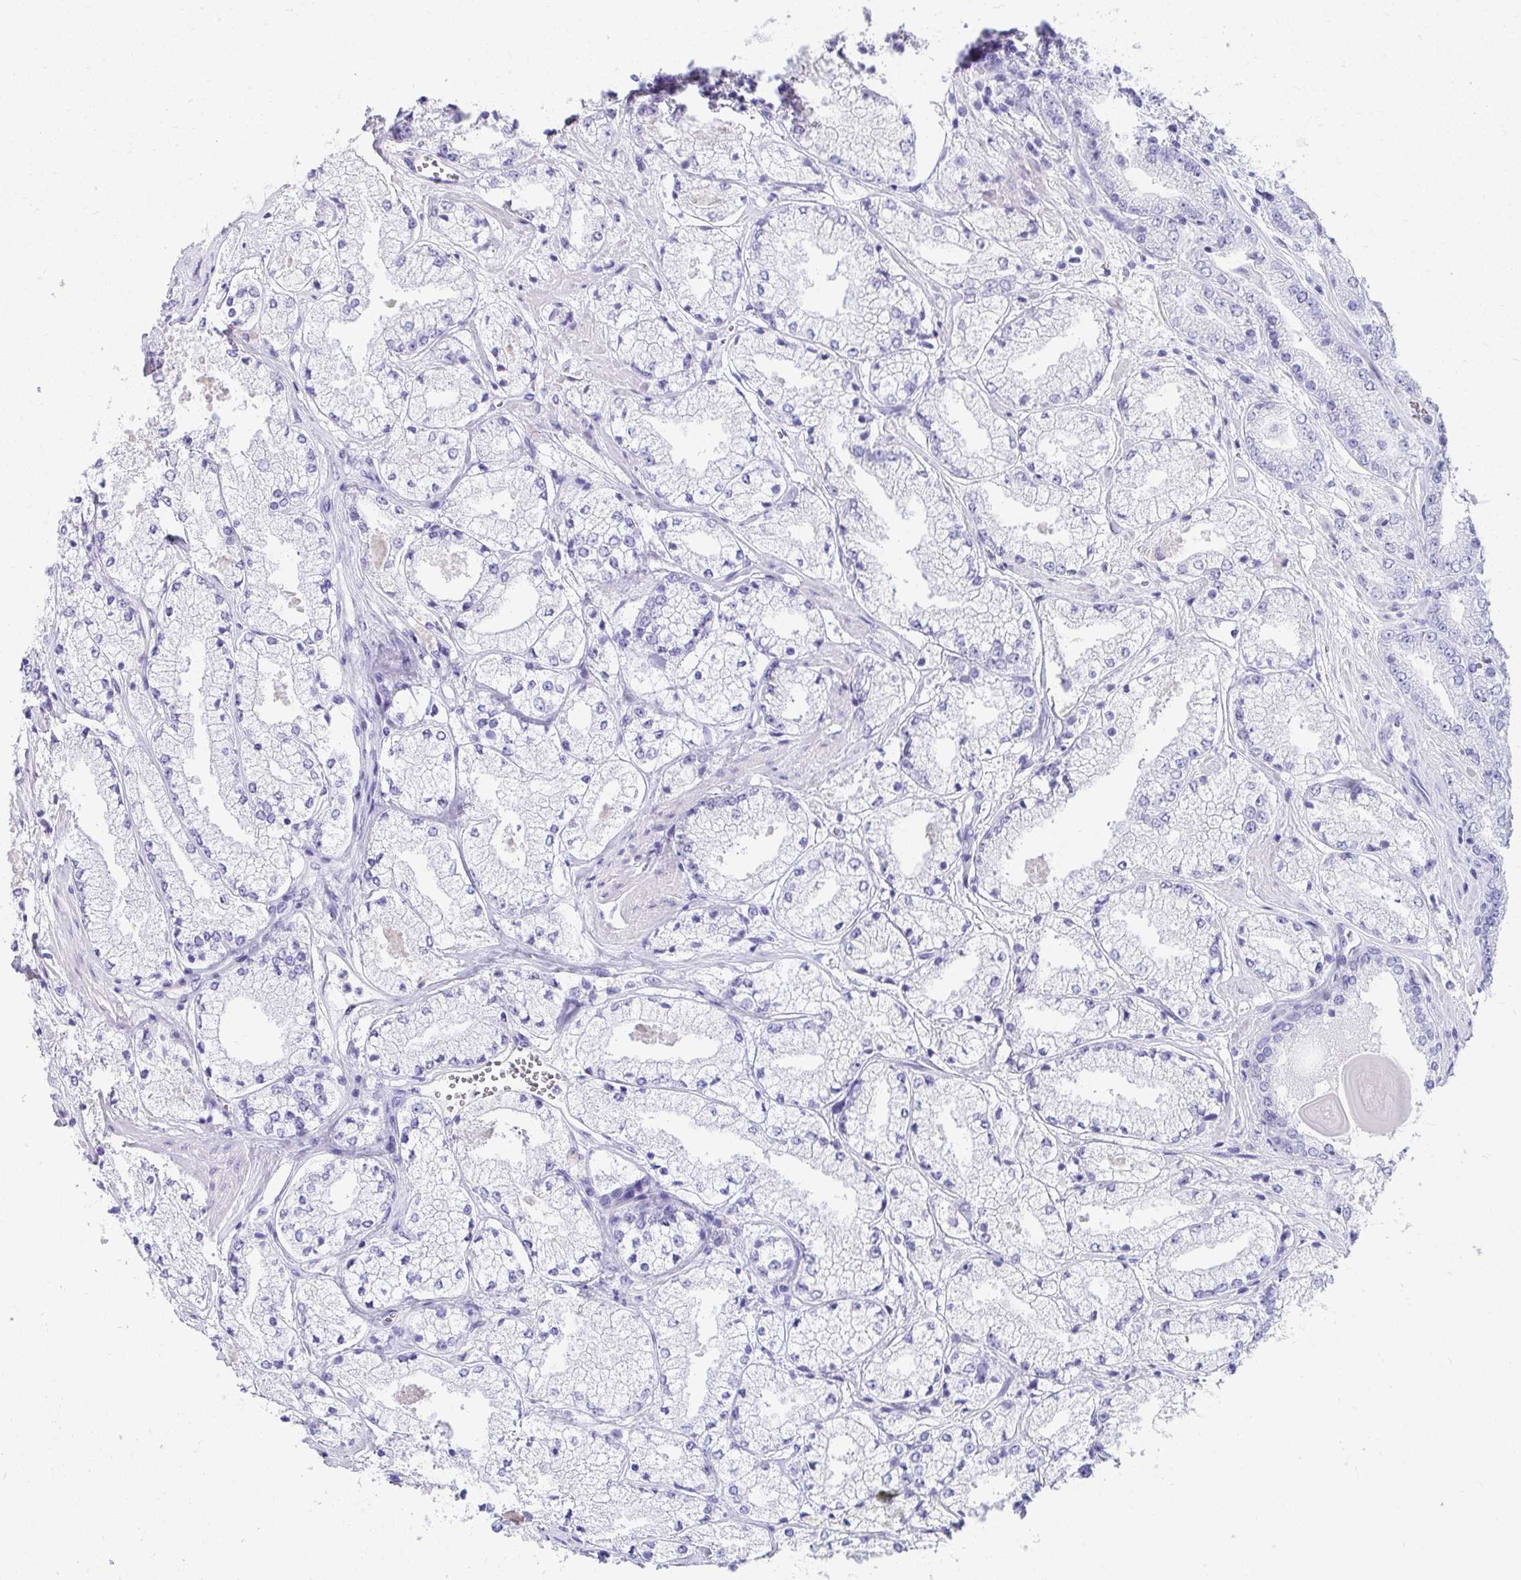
{"staining": {"intensity": "negative", "quantity": "none", "location": "none"}, "tissue": "prostate cancer", "cell_type": "Tumor cells", "image_type": "cancer", "snomed": [{"axis": "morphology", "description": "Adenocarcinoma, High grade"}, {"axis": "topography", "description": "Prostate"}], "caption": "Image shows no protein staining in tumor cells of prostate cancer (high-grade adenocarcinoma) tissue.", "gene": "SEC14L3", "patient": {"sex": "male", "age": 63}}